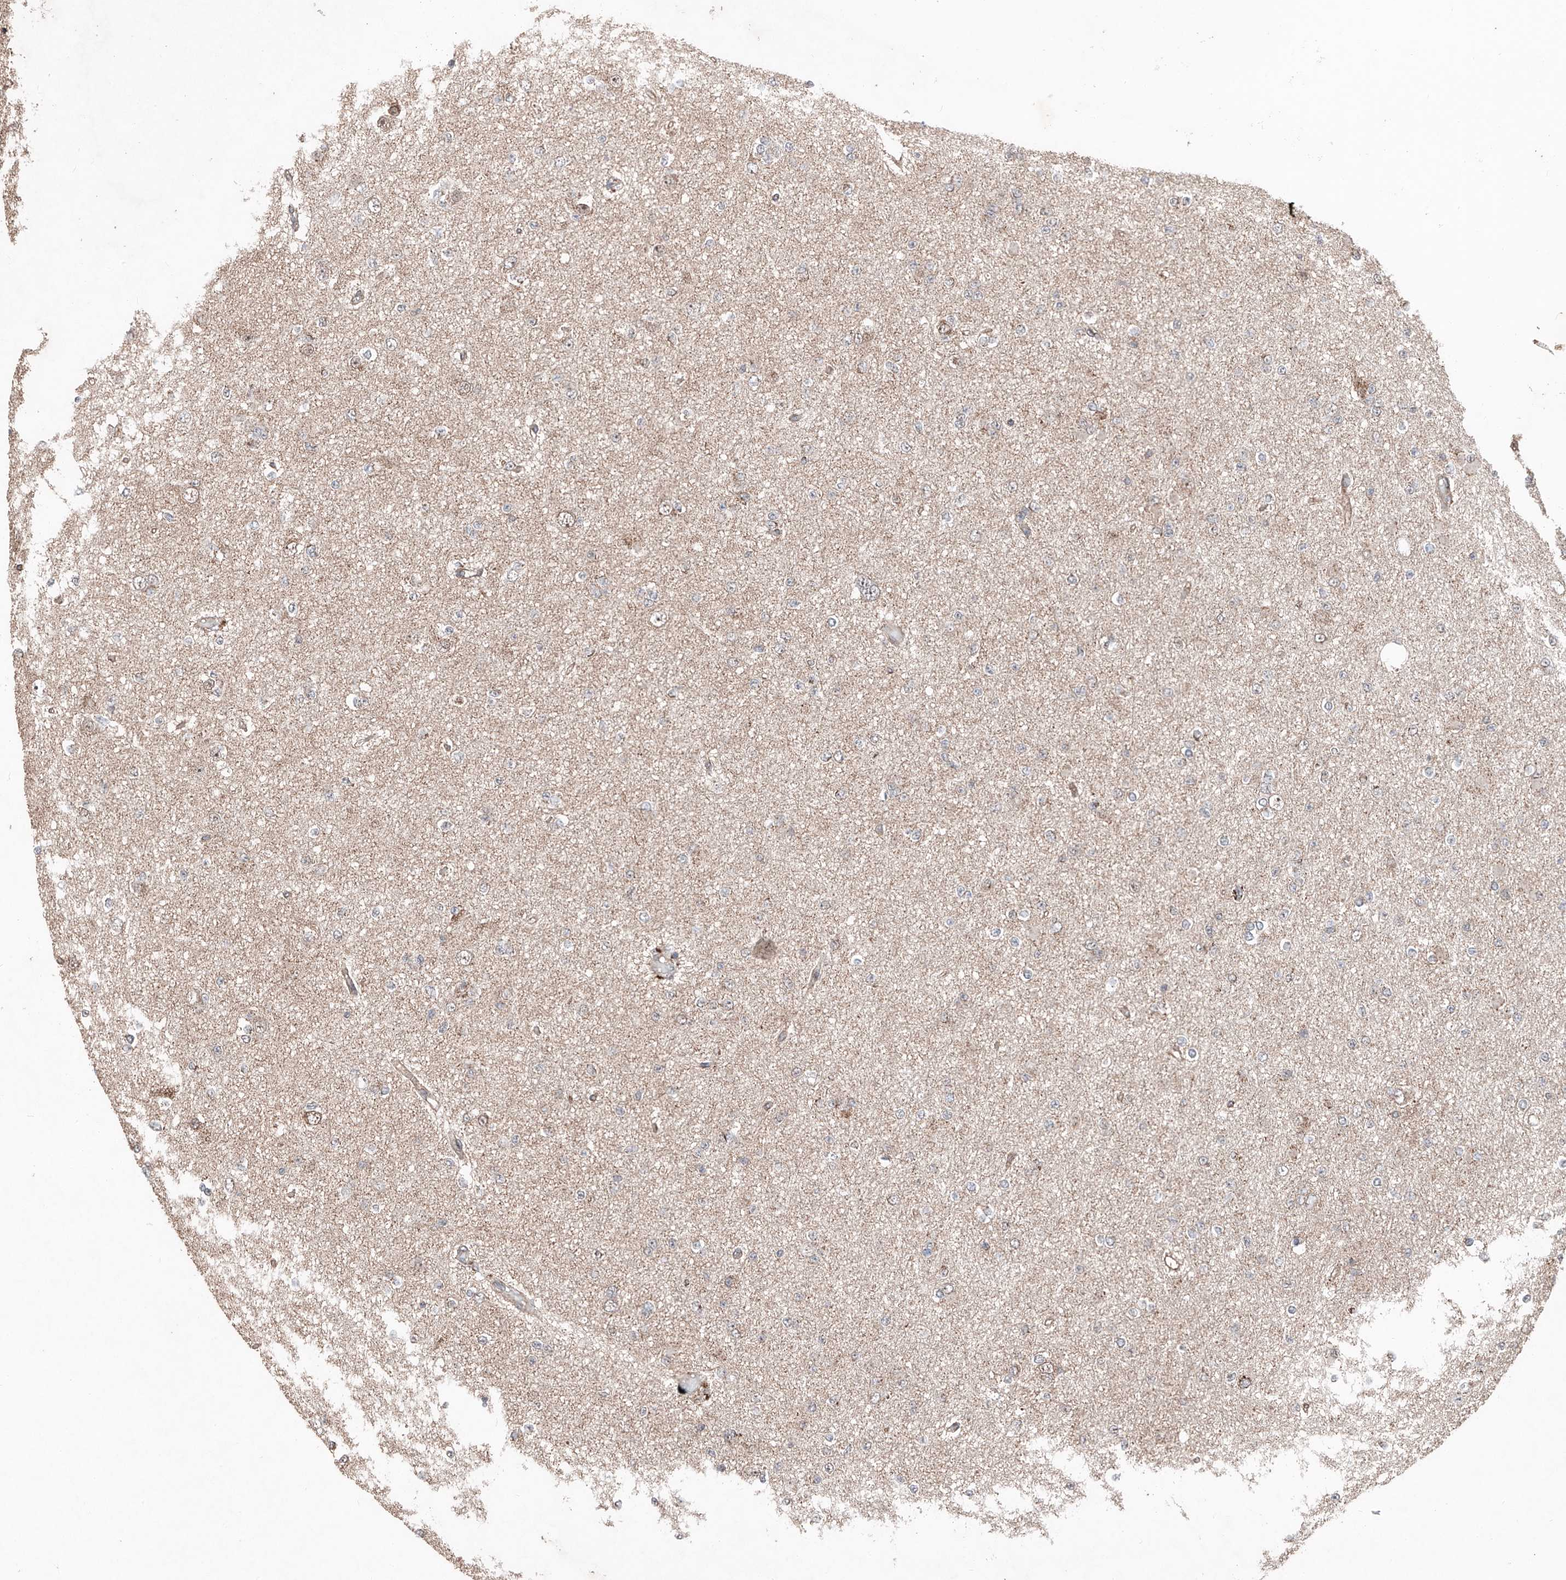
{"staining": {"intensity": "weak", "quantity": "<25%", "location": "cytoplasmic/membranous"}, "tissue": "glioma", "cell_type": "Tumor cells", "image_type": "cancer", "snomed": [{"axis": "morphology", "description": "Glioma, malignant, Low grade"}, {"axis": "topography", "description": "Brain"}], "caption": "Glioma was stained to show a protein in brown. There is no significant positivity in tumor cells. (Immunohistochemistry (ihc), brightfield microscopy, high magnification).", "gene": "ZSCAN29", "patient": {"sex": "female", "age": 22}}